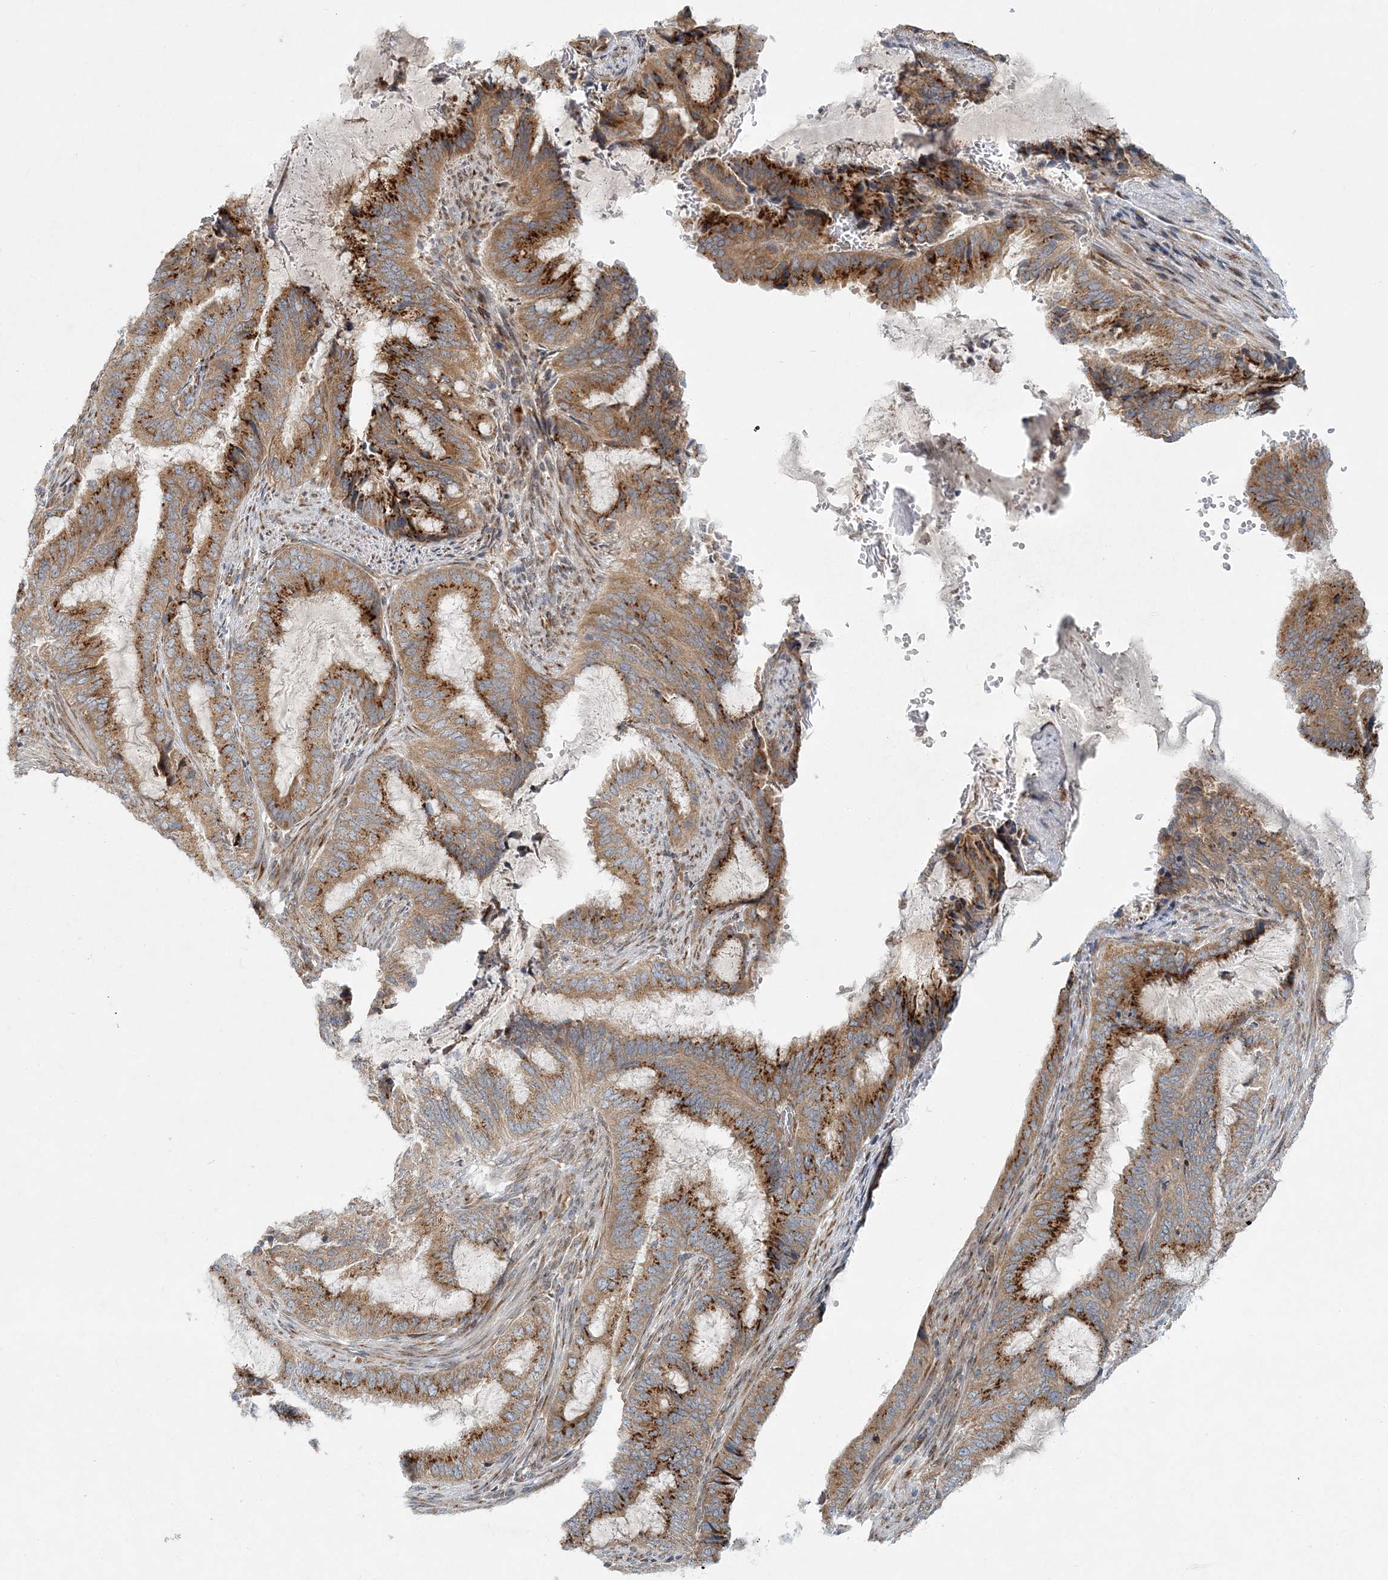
{"staining": {"intensity": "moderate", "quantity": ">75%", "location": "cytoplasmic/membranous"}, "tissue": "endometrial cancer", "cell_type": "Tumor cells", "image_type": "cancer", "snomed": [{"axis": "morphology", "description": "Adenocarcinoma, NOS"}, {"axis": "topography", "description": "Endometrium"}], "caption": "There is medium levels of moderate cytoplasmic/membranous positivity in tumor cells of adenocarcinoma (endometrial), as demonstrated by immunohistochemical staining (brown color).", "gene": "NBAS", "patient": {"sex": "female", "age": 51}}